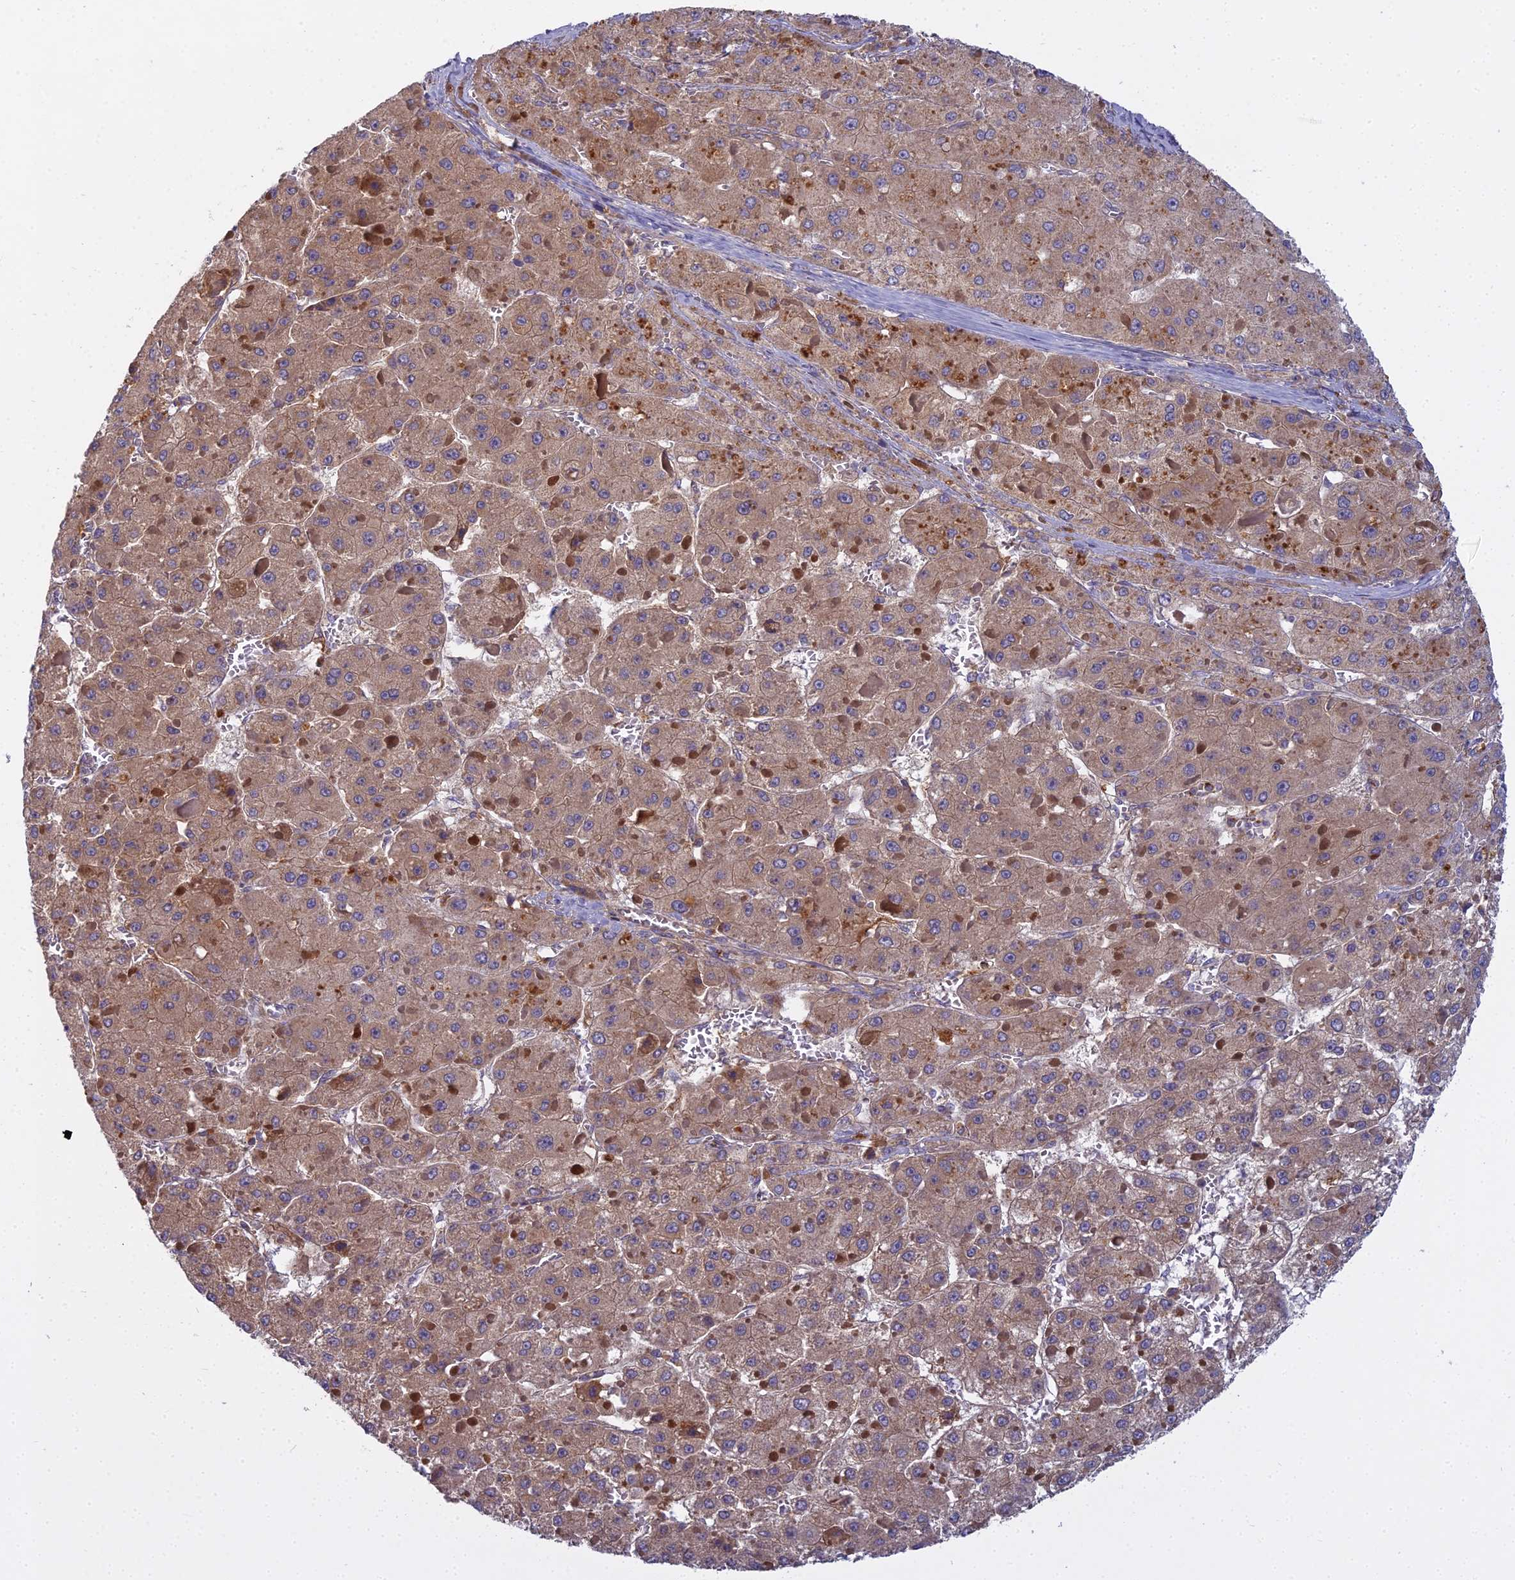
{"staining": {"intensity": "moderate", "quantity": ">75%", "location": "cytoplasmic/membranous"}, "tissue": "liver cancer", "cell_type": "Tumor cells", "image_type": "cancer", "snomed": [{"axis": "morphology", "description": "Carcinoma, Hepatocellular, NOS"}, {"axis": "topography", "description": "Liver"}], "caption": "This is an image of IHC staining of liver cancer (hepatocellular carcinoma), which shows moderate positivity in the cytoplasmic/membranous of tumor cells.", "gene": "CCDC167", "patient": {"sex": "female", "age": 73}}